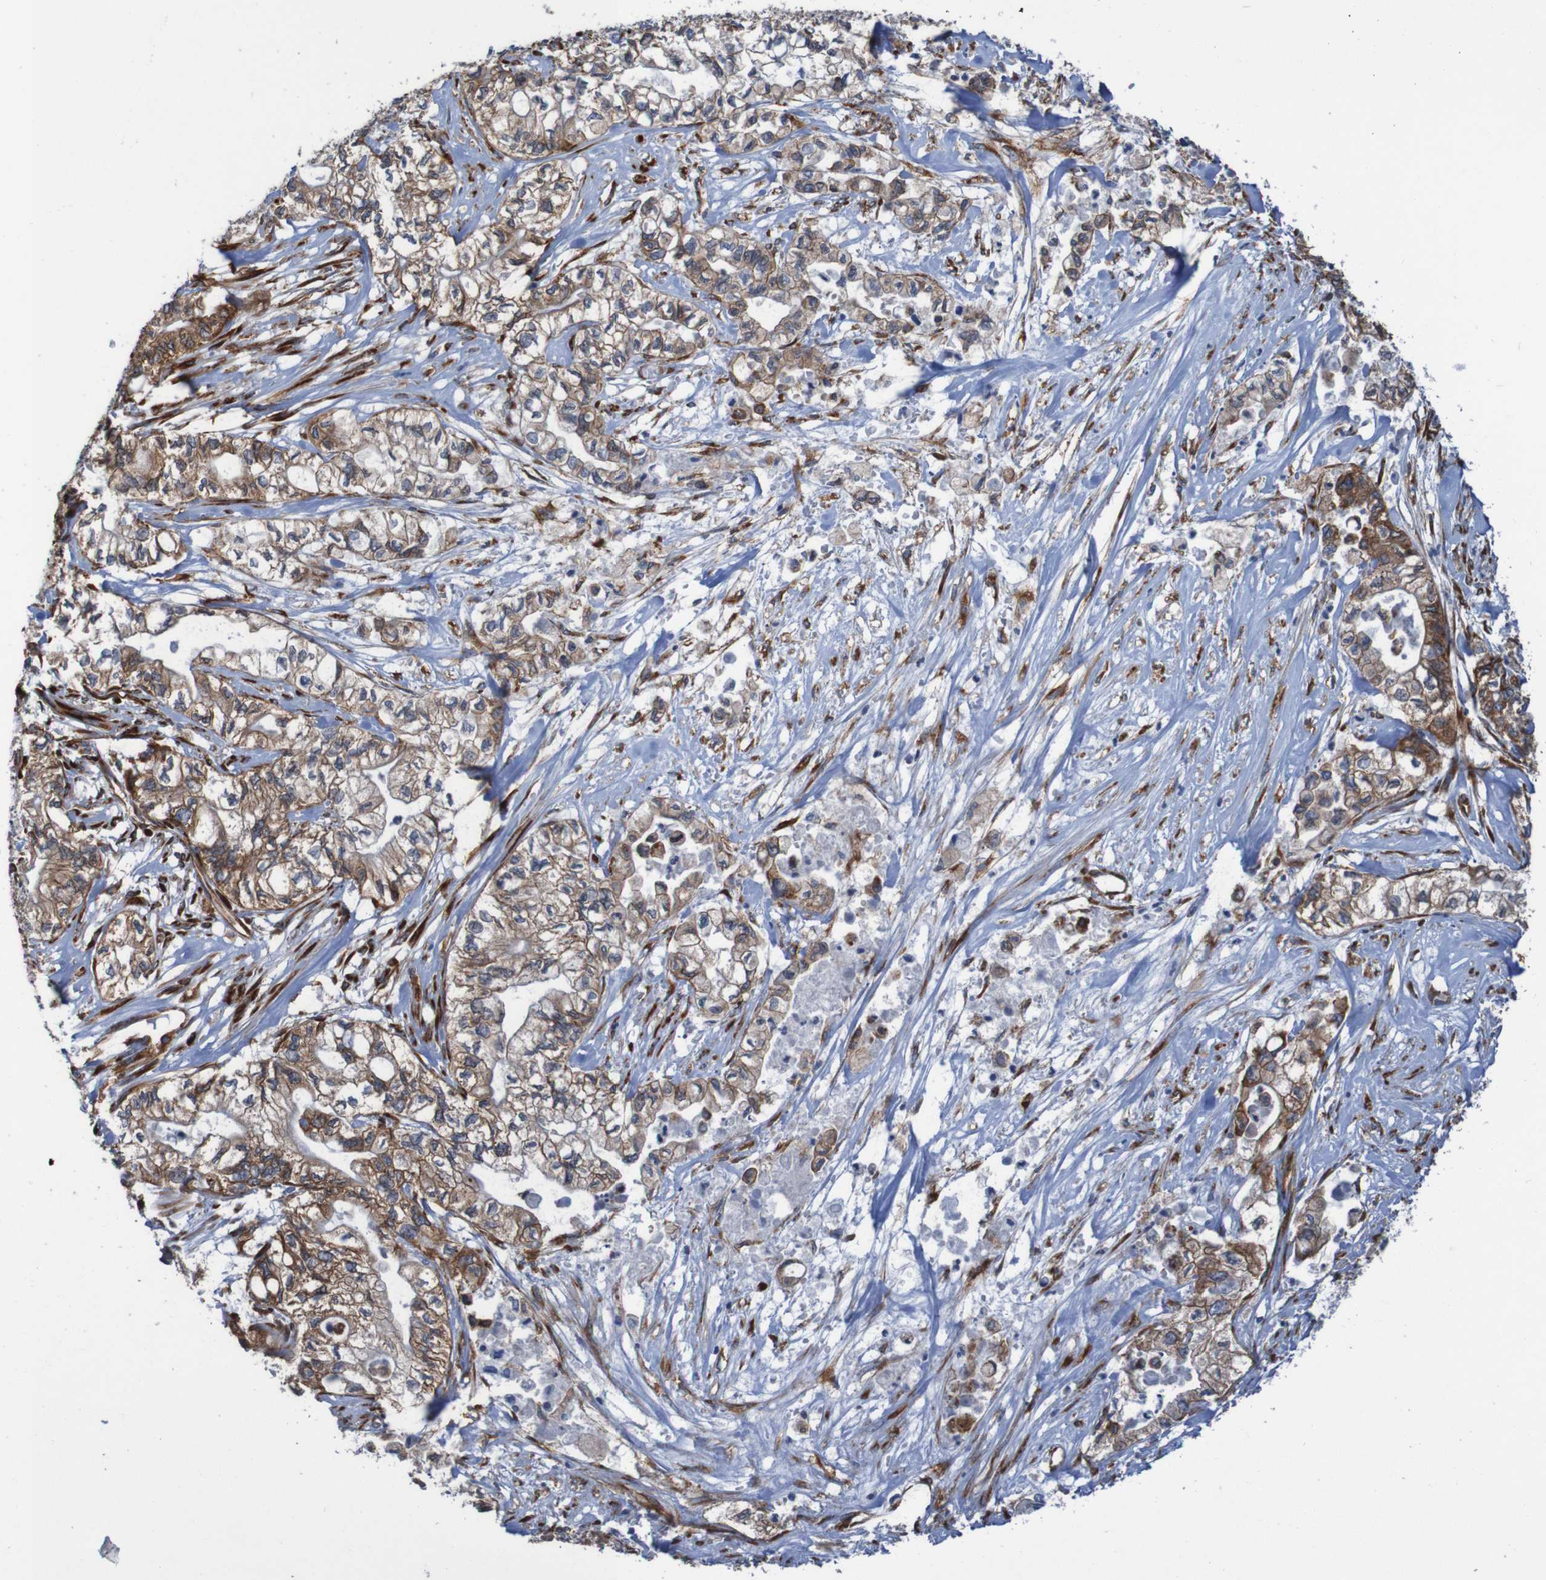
{"staining": {"intensity": "strong", "quantity": ">75%", "location": "cytoplasmic/membranous"}, "tissue": "pancreatic cancer", "cell_type": "Tumor cells", "image_type": "cancer", "snomed": [{"axis": "morphology", "description": "Adenocarcinoma, NOS"}, {"axis": "topography", "description": "Pancreas"}], "caption": "Pancreatic adenocarcinoma stained for a protein (brown) exhibits strong cytoplasmic/membranous positive expression in about >75% of tumor cells.", "gene": "RPL10", "patient": {"sex": "male", "age": 79}}